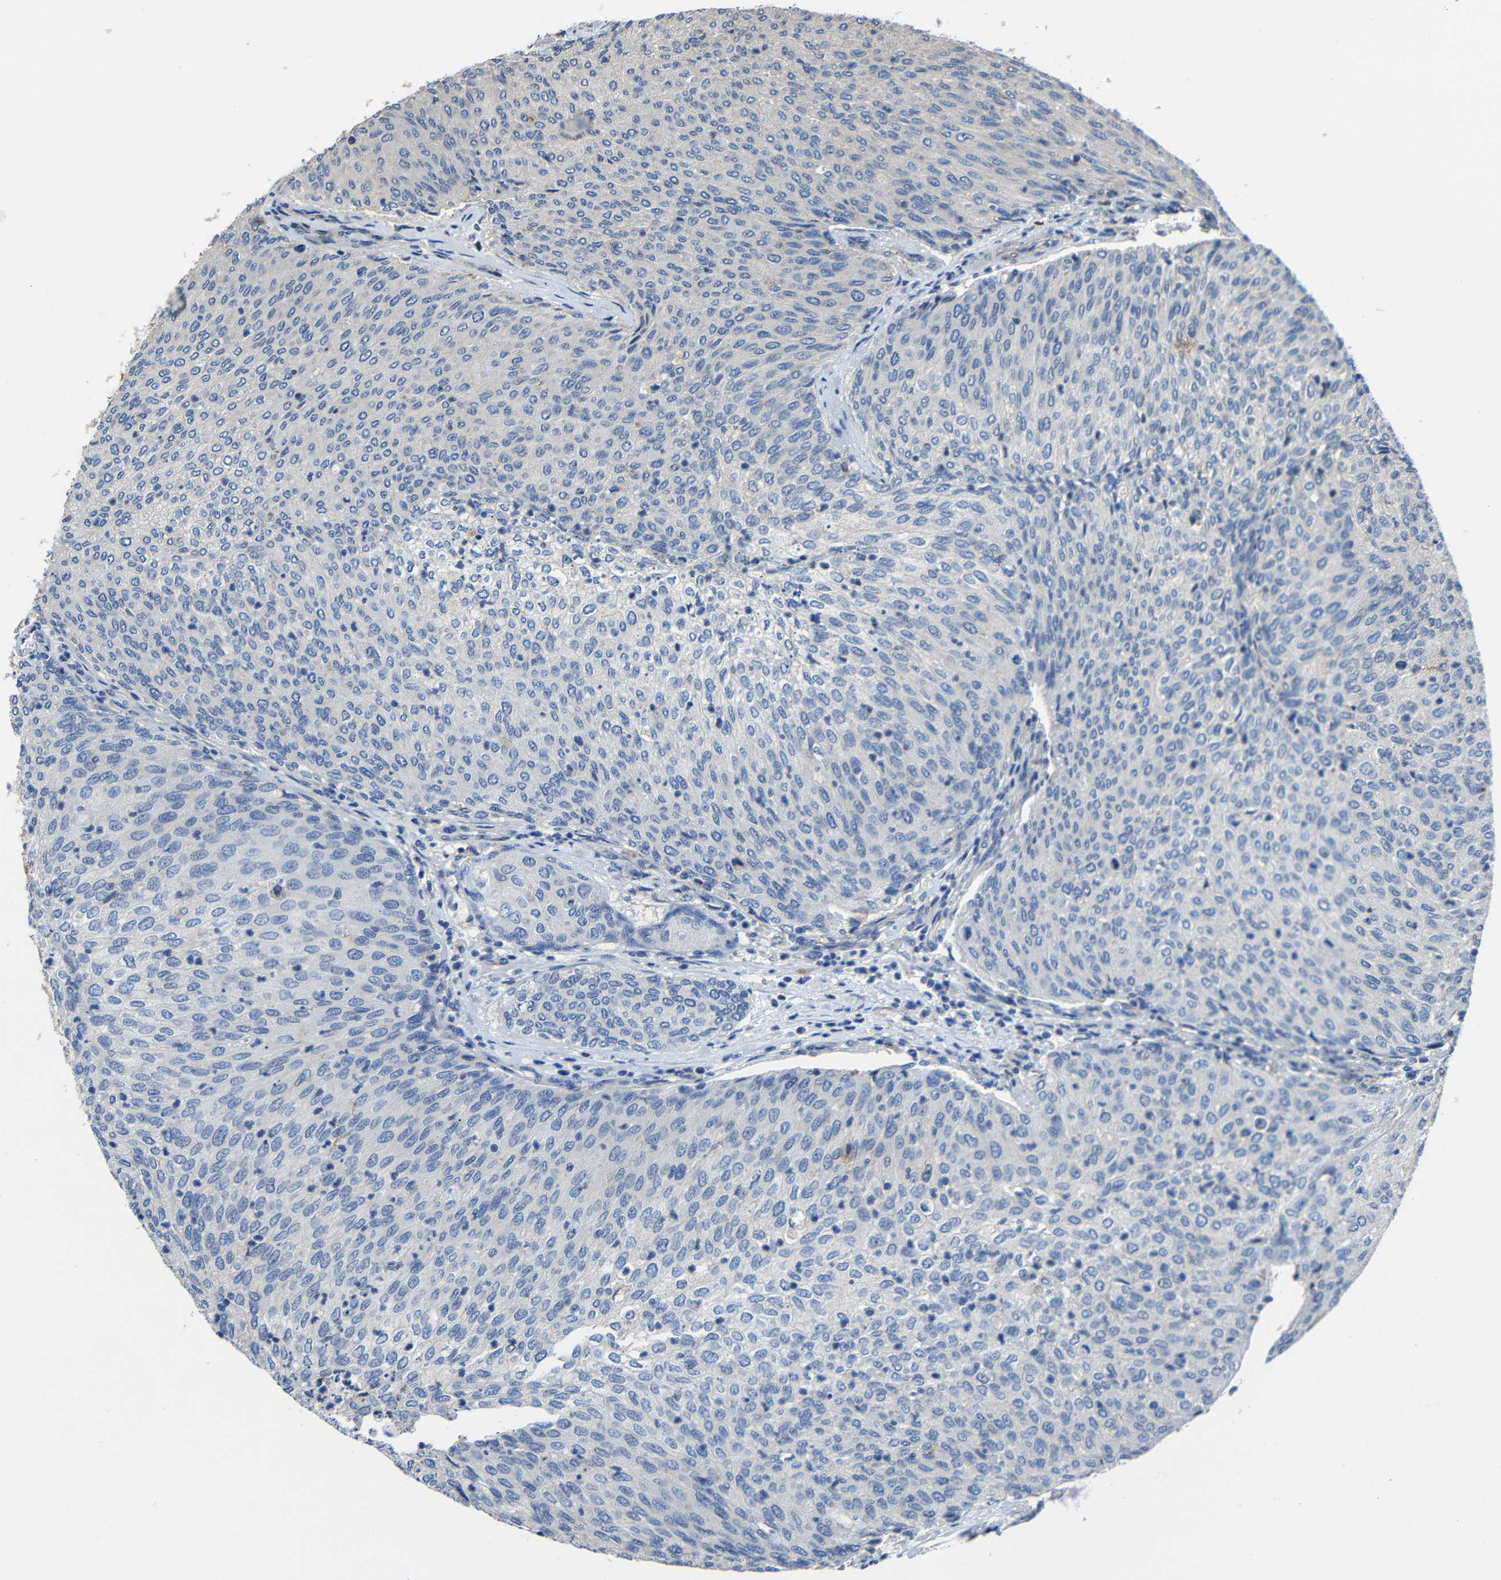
{"staining": {"intensity": "negative", "quantity": "none", "location": "none"}, "tissue": "urothelial cancer", "cell_type": "Tumor cells", "image_type": "cancer", "snomed": [{"axis": "morphology", "description": "Urothelial carcinoma, Low grade"}, {"axis": "topography", "description": "Urinary bladder"}], "caption": "Immunohistochemistry (IHC) of human urothelial cancer shows no staining in tumor cells.", "gene": "GDI1", "patient": {"sex": "female", "age": 79}}